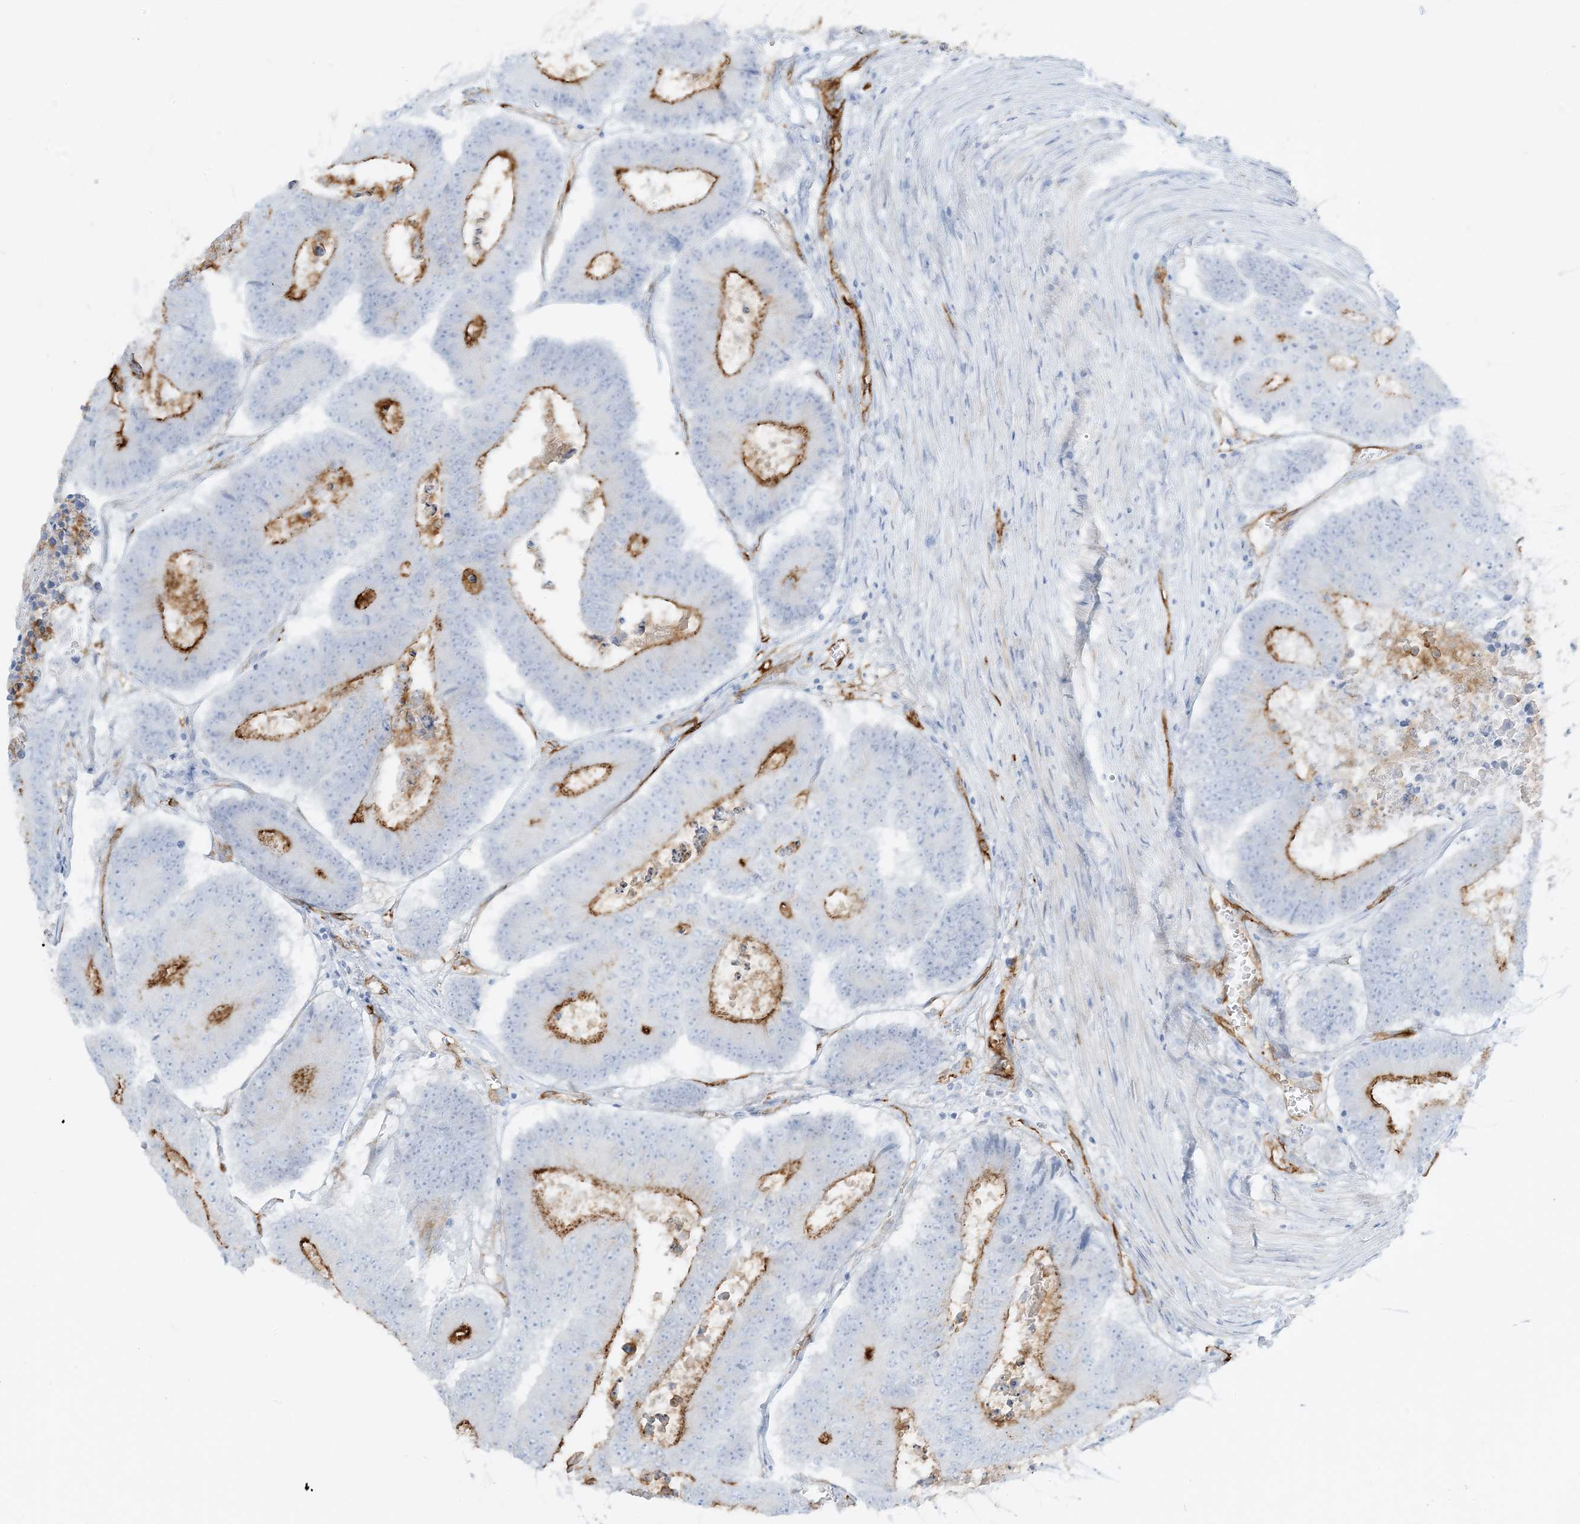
{"staining": {"intensity": "moderate", "quantity": "<25%", "location": "cytoplasmic/membranous"}, "tissue": "colorectal cancer", "cell_type": "Tumor cells", "image_type": "cancer", "snomed": [{"axis": "morphology", "description": "Adenocarcinoma, NOS"}, {"axis": "topography", "description": "Colon"}], "caption": "Protein staining exhibits moderate cytoplasmic/membranous expression in about <25% of tumor cells in colorectal cancer (adenocarcinoma). The protein of interest is stained brown, and the nuclei are stained in blue (DAB (3,3'-diaminobenzidine) IHC with brightfield microscopy, high magnification).", "gene": "EPS8L3", "patient": {"sex": "male", "age": 87}}